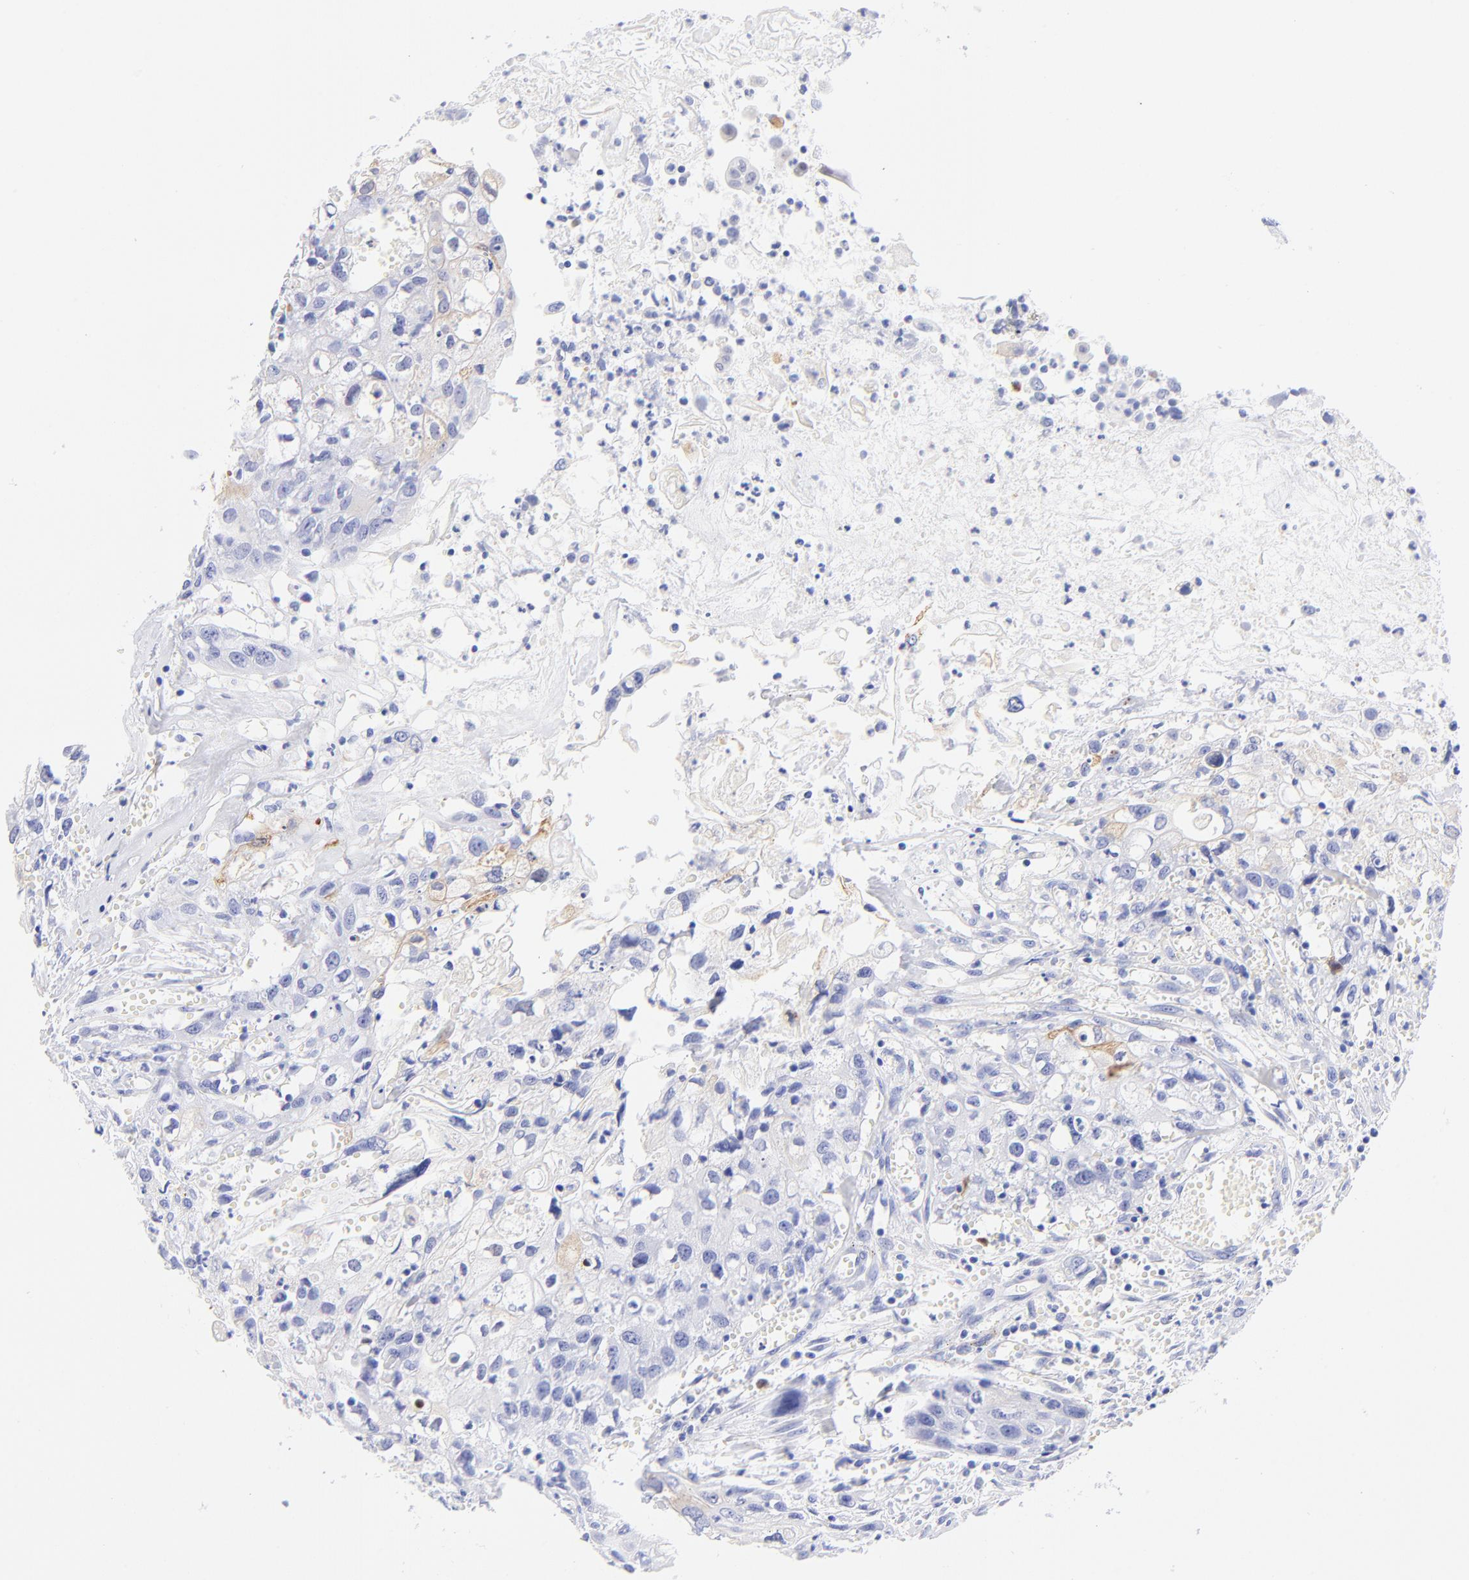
{"staining": {"intensity": "negative", "quantity": "none", "location": "none"}, "tissue": "urothelial cancer", "cell_type": "Tumor cells", "image_type": "cancer", "snomed": [{"axis": "morphology", "description": "Urothelial carcinoma, High grade"}, {"axis": "topography", "description": "Urinary bladder"}], "caption": "Urothelial cancer was stained to show a protein in brown. There is no significant staining in tumor cells.", "gene": "ALDH1A1", "patient": {"sex": "male", "age": 54}}